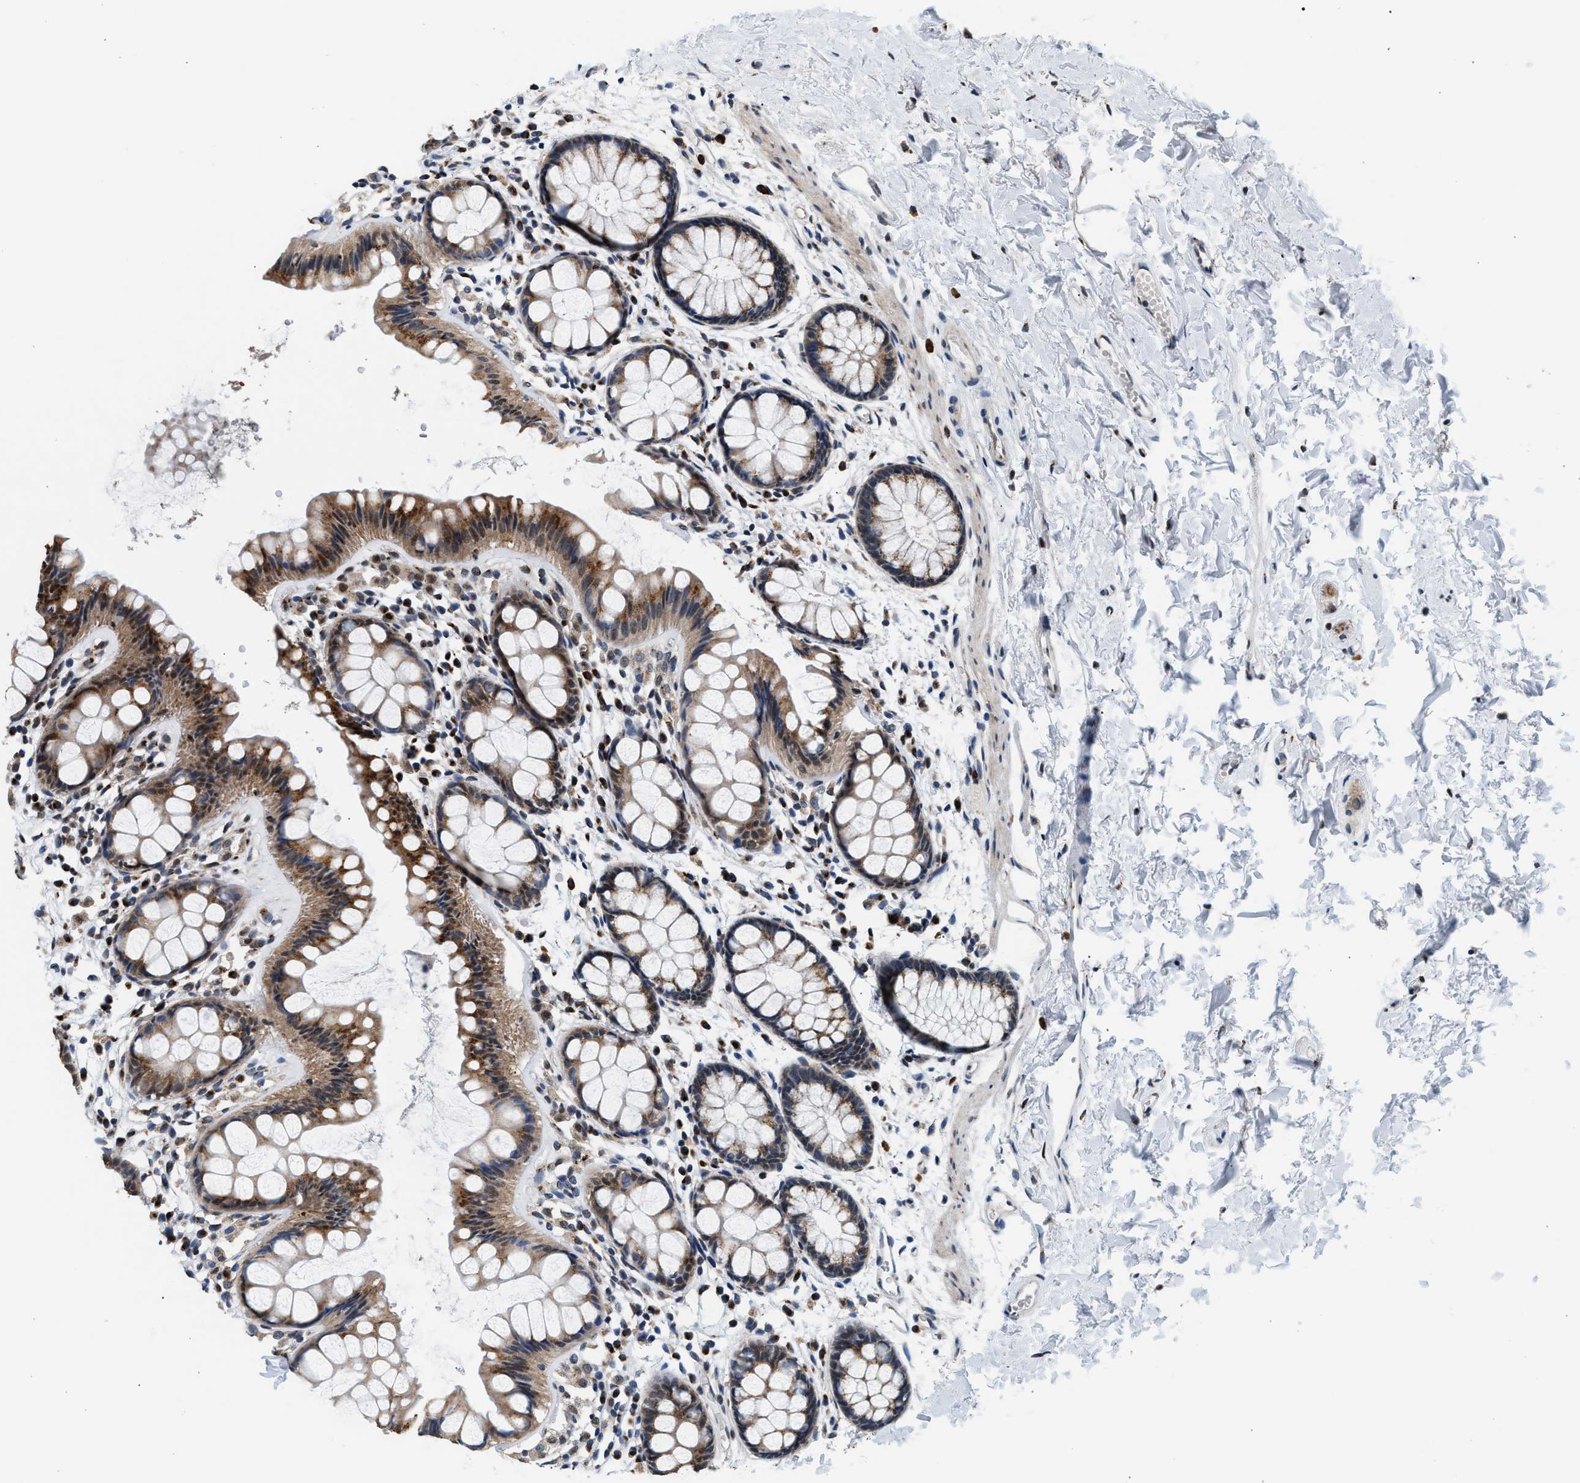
{"staining": {"intensity": "moderate", "quantity": ">75%", "location": "cytoplasmic/membranous"}, "tissue": "rectum", "cell_type": "Glandular cells", "image_type": "normal", "snomed": [{"axis": "morphology", "description": "Normal tissue, NOS"}, {"axis": "topography", "description": "Rectum"}], "caption": "Brown immunohistochemical staining in benign human rectum exhibits moderate cytoplasmic/membranous expression in approximately >75% of glandular cells. The staining was performed using DAB (3,3'-diaminobenzidine), with brown indicating positive protein expression. Nuclei are stained blue with hematoxylin.", "gene": "KCNMB2", "patient": {"sex": "female", "age": 66}}